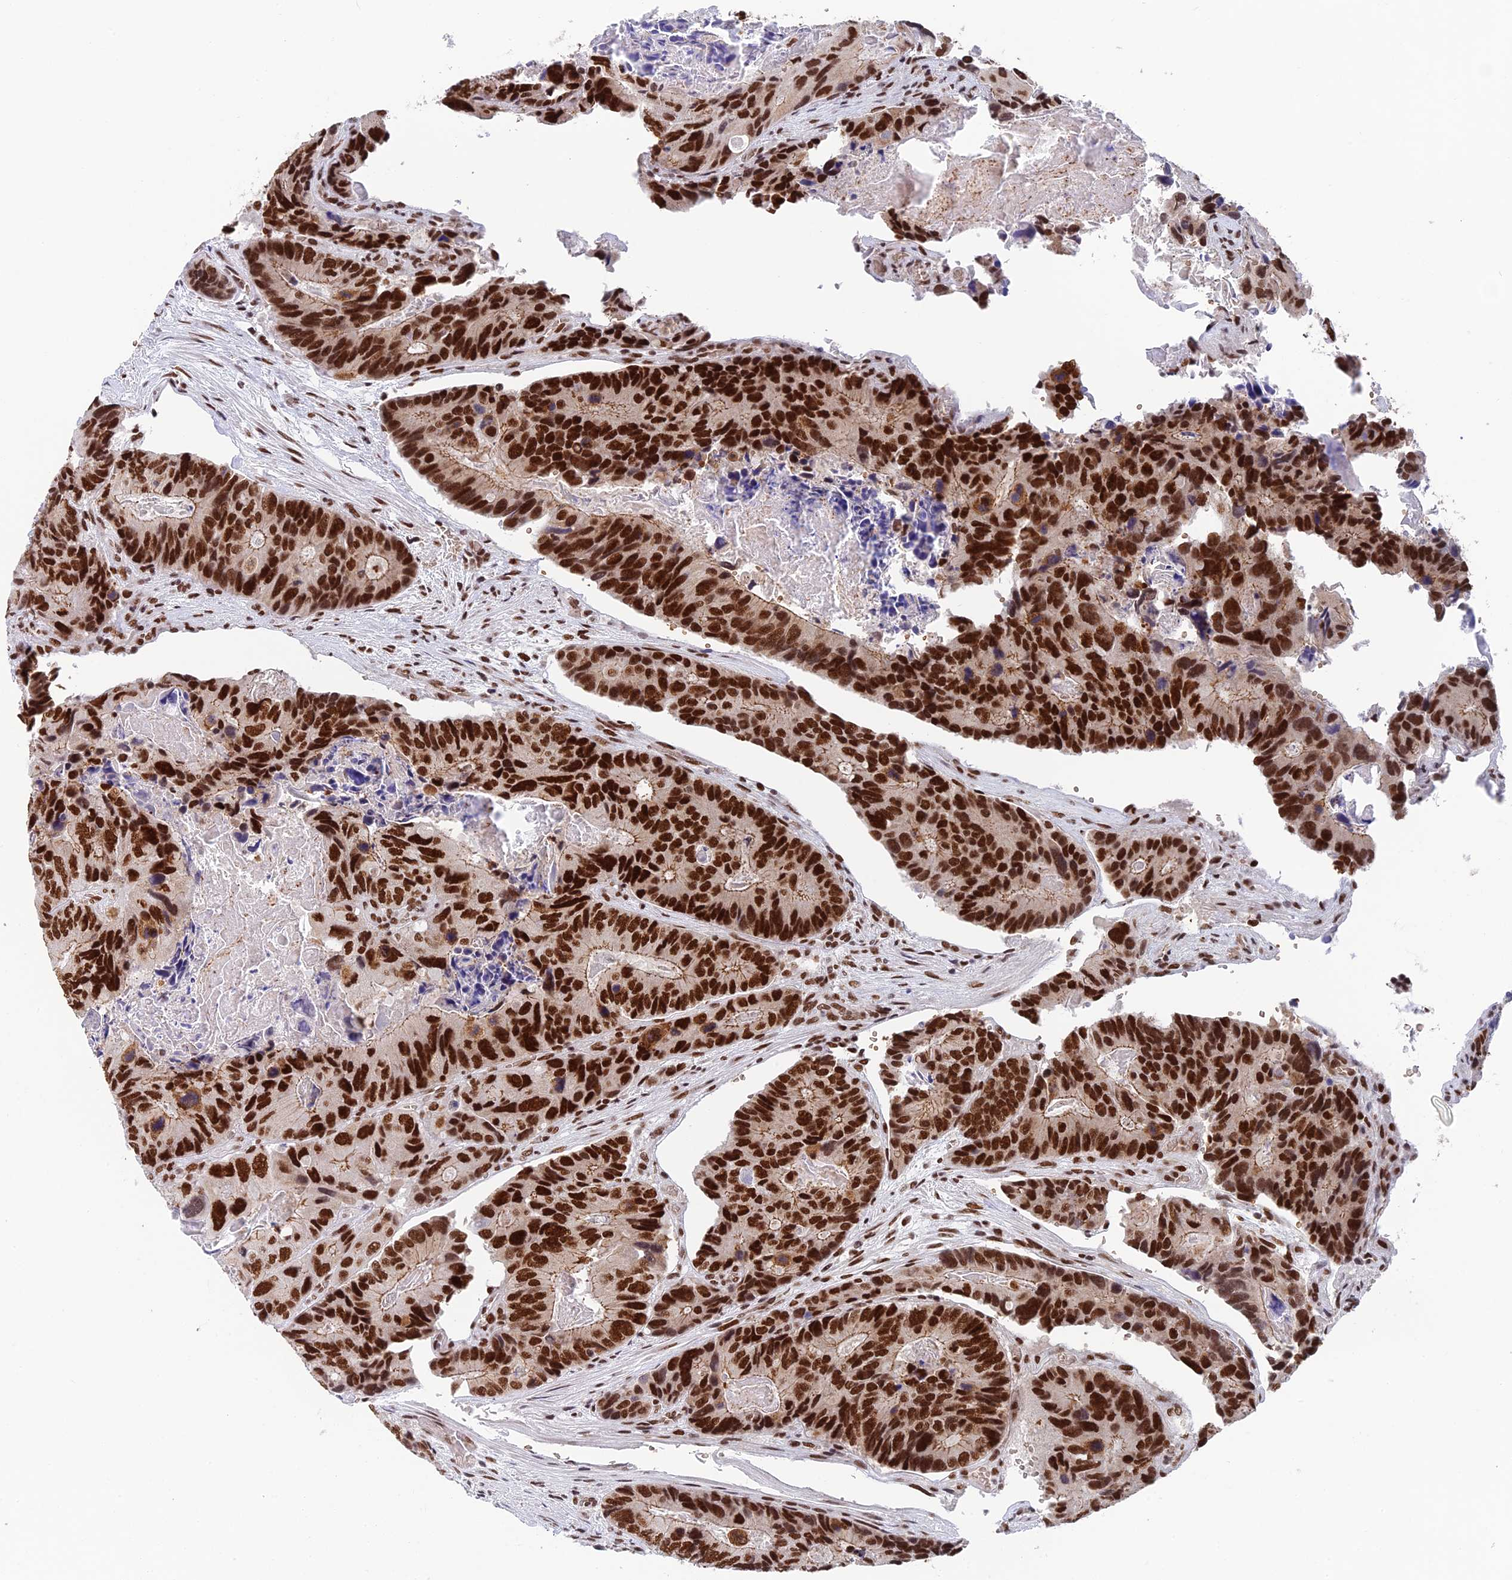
{"staining": {"intensity": "strong", "quantity": ">75%", "location": "nuclear"}, "tissue": "colorectal cancer", "cell_type": "Tumor cells", "image_type": "cancer", "snomed": [{"axis": "morphology", "description": "Adenocarcinoma, NOS"}, {"axis": "topography", "description": "Colon"}], "caption": "Colorectal cancer (adenocarcinoma) stained with a brown dye displays strong nuclear positive staining in approximately >75% of tumor cells.", "gene": "EEF1AKMT3", "patient": {"sex": "male", "age": 84}}